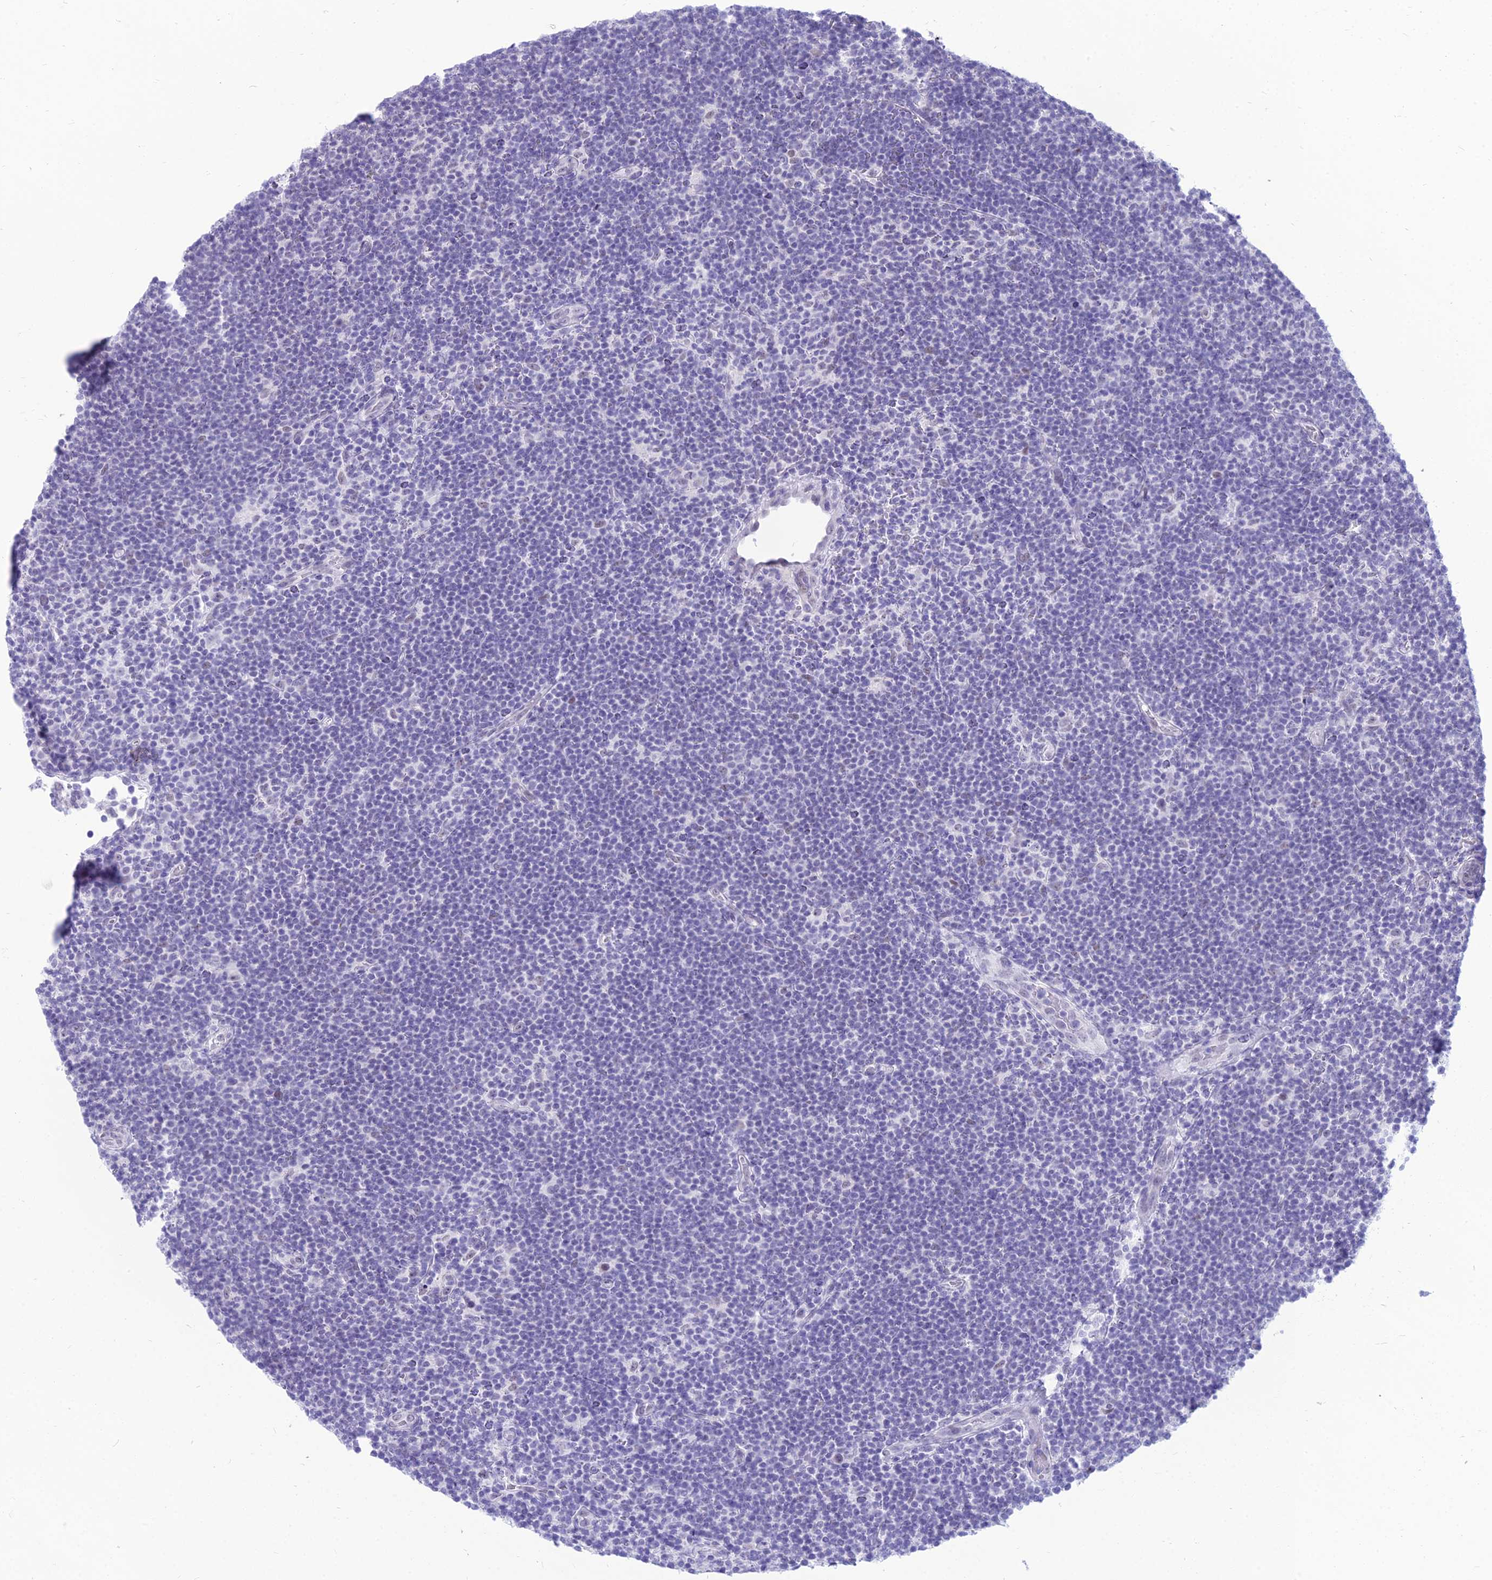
{"staining": {"intensity": "negative", "quantity": "none", "location": "none"}, "tissue": "lymphoma", "cell_type": "Tumor cells", "image_type": "cancer", "snomed": [{"axis": "morphology", "description": "Hodgkin's disease, NOS"}, {"axis": "topography", "description": "Lymph node"}], "caption": "An IHC histopathology image of Hodgkin's disease is shown. There is no staining in tumor cells of Hodgkin's disease.", "gene": "DHX40", "patient": {"sex": "female", "age": 57}}